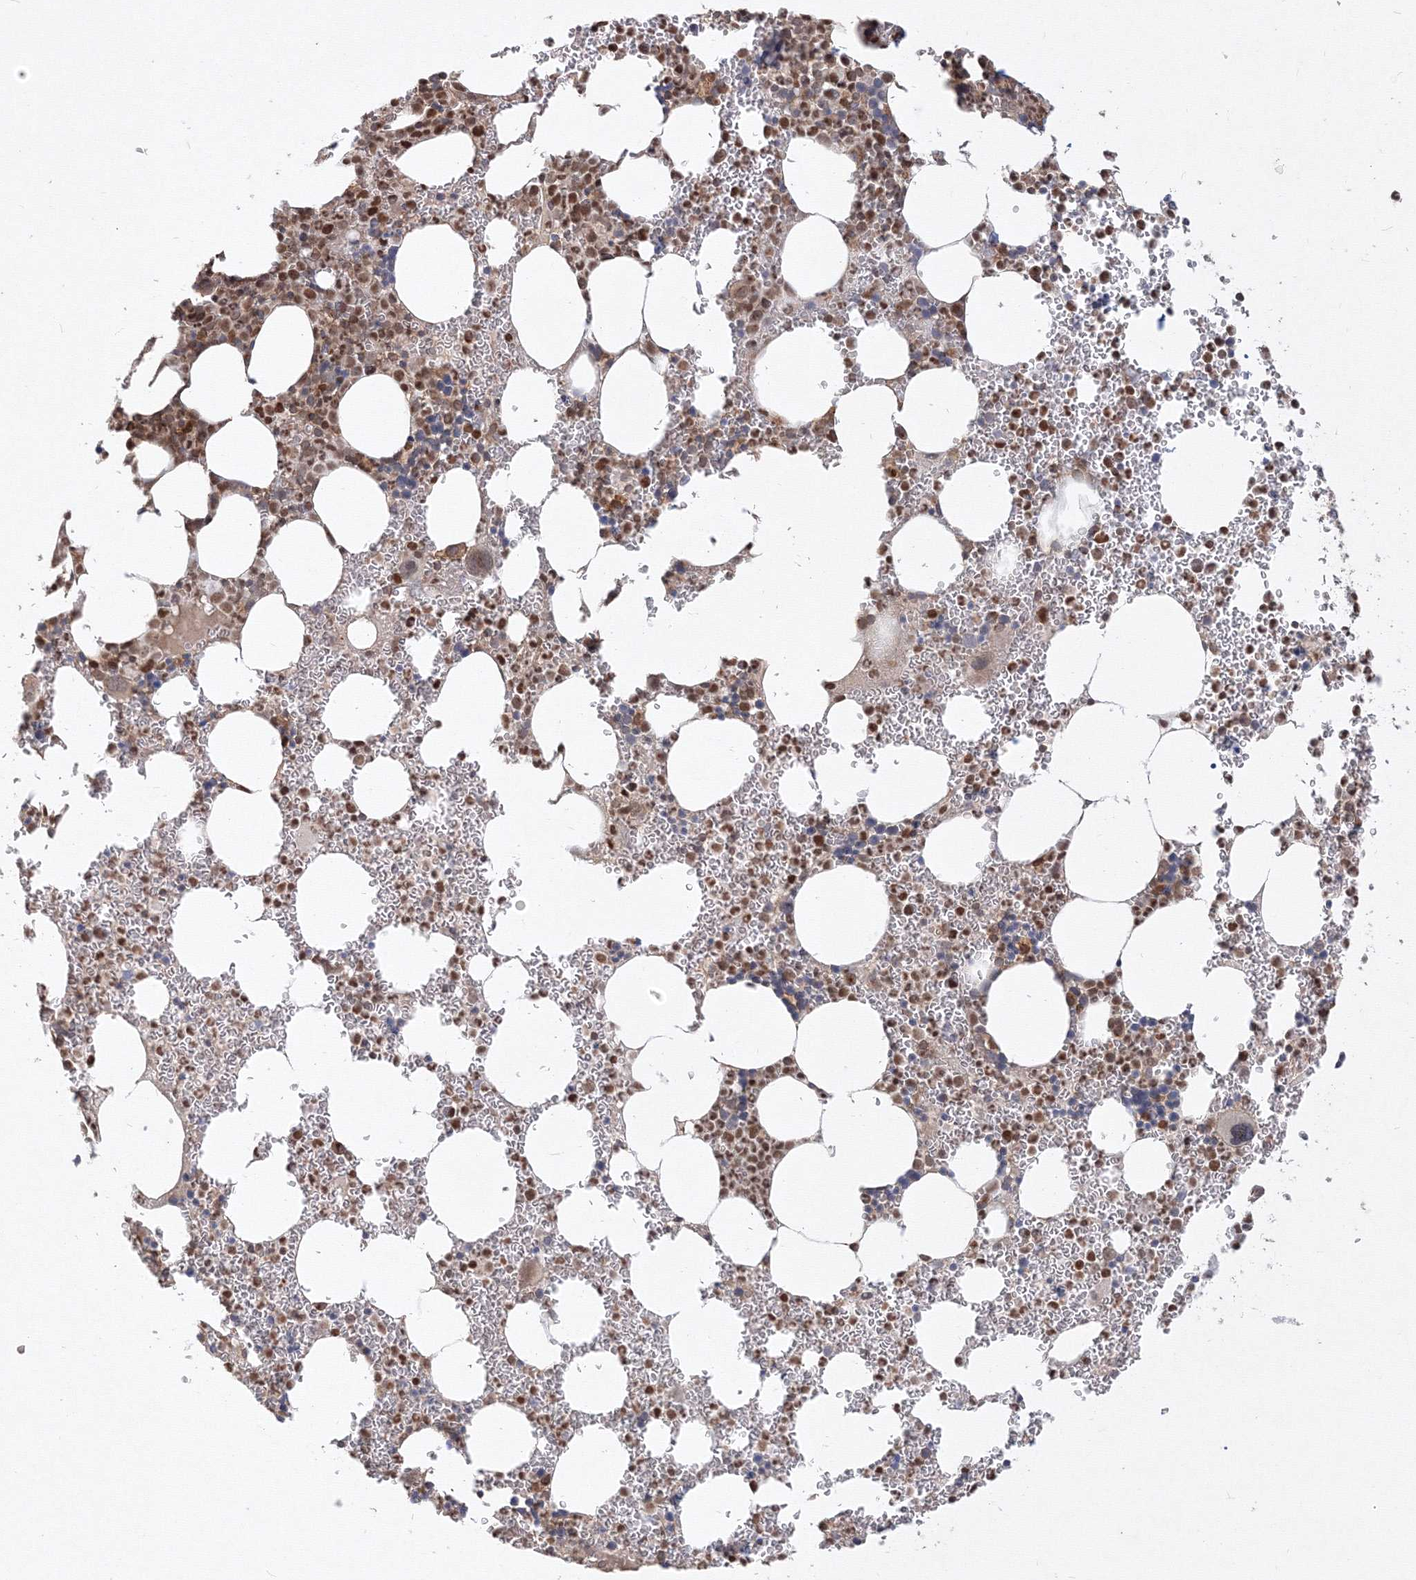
{"staining": {"intensity": "moderate", "quantity": "25%-75%", "location": "cytoplasmic/membranous,nuclear"}, "tissue": "bone marrow", "cell_type": "Hematopoietic cells", "image_type": "normal", "snomed": [{"axis": "morphology", "description": "Normal tissue, NOS"}, {"axis": "topography", "description": "Bone marrow"}], "caption": "Moderate cytoplasmic/membranous,nuclear protein expression is appreciated in about 25%-75% of hematopoietic cells in bone marrow. (Stains: DAB in brown, nuclei in blue, Microscopy: brightfield microscopy at high magnification).", "gene": "TMEM50B", "patient": {"sex": "female", "age": 78}}